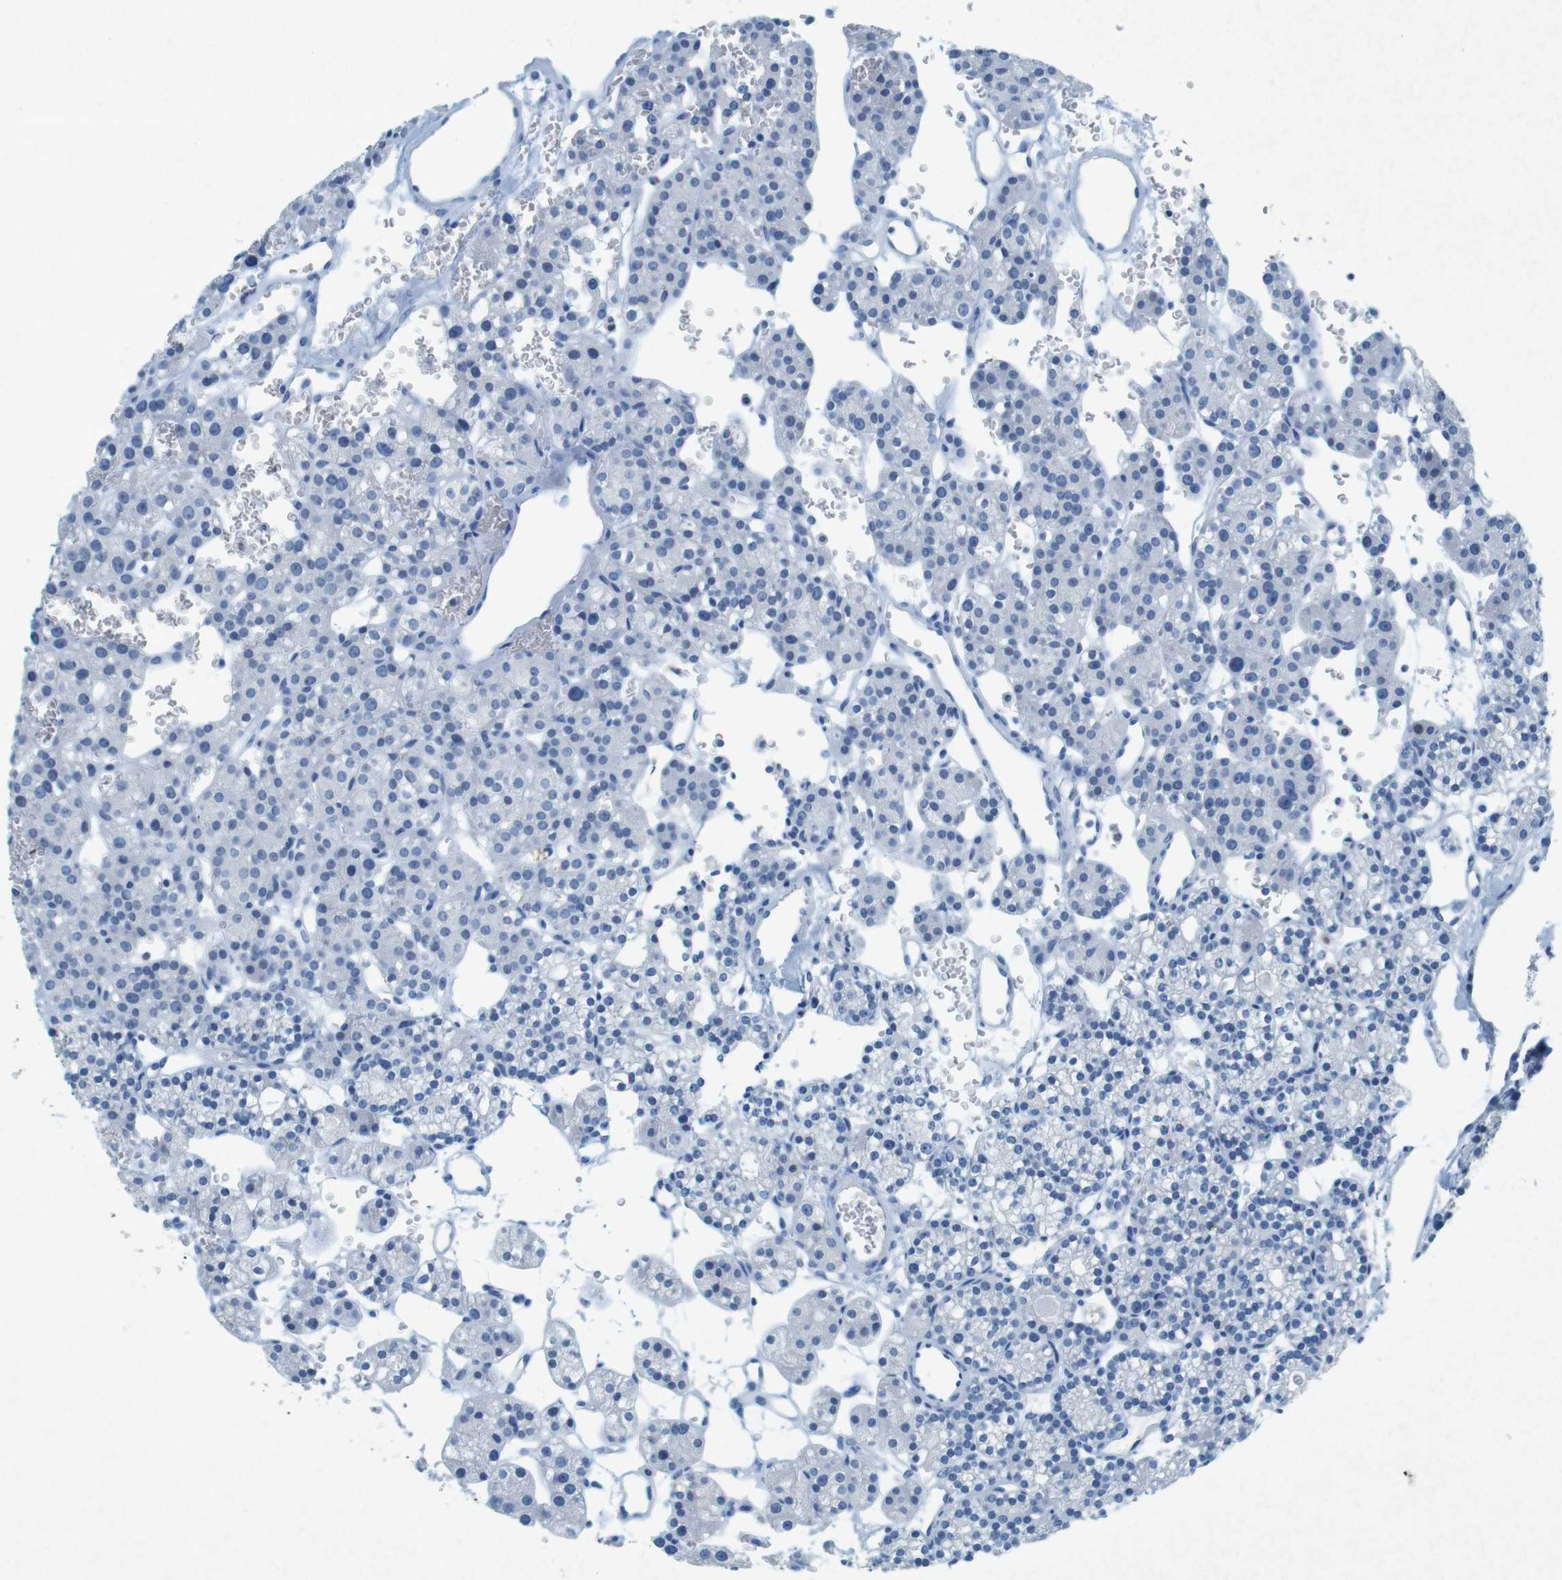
{"staining": {"intensity": "negative", "quantity": "none", "location": "none"}, "tissue": "parathyroid gland", "cell_type": "Glandular cells", "image_type": "normal", "snomed": [{"axis": "morphology", "description": "Normal tissue, NOS"}, {"axis": "topography", "description": "Parathyroid gland"}], "caption": "Immunohistochemistry (IHC) micrograph of unremarkable human parathyroid gland stained for a protein (brown), which reveals no staining in glandular cells.", "gene": "CTAG1B", "patient": {"sex": "female", "age": 64}}